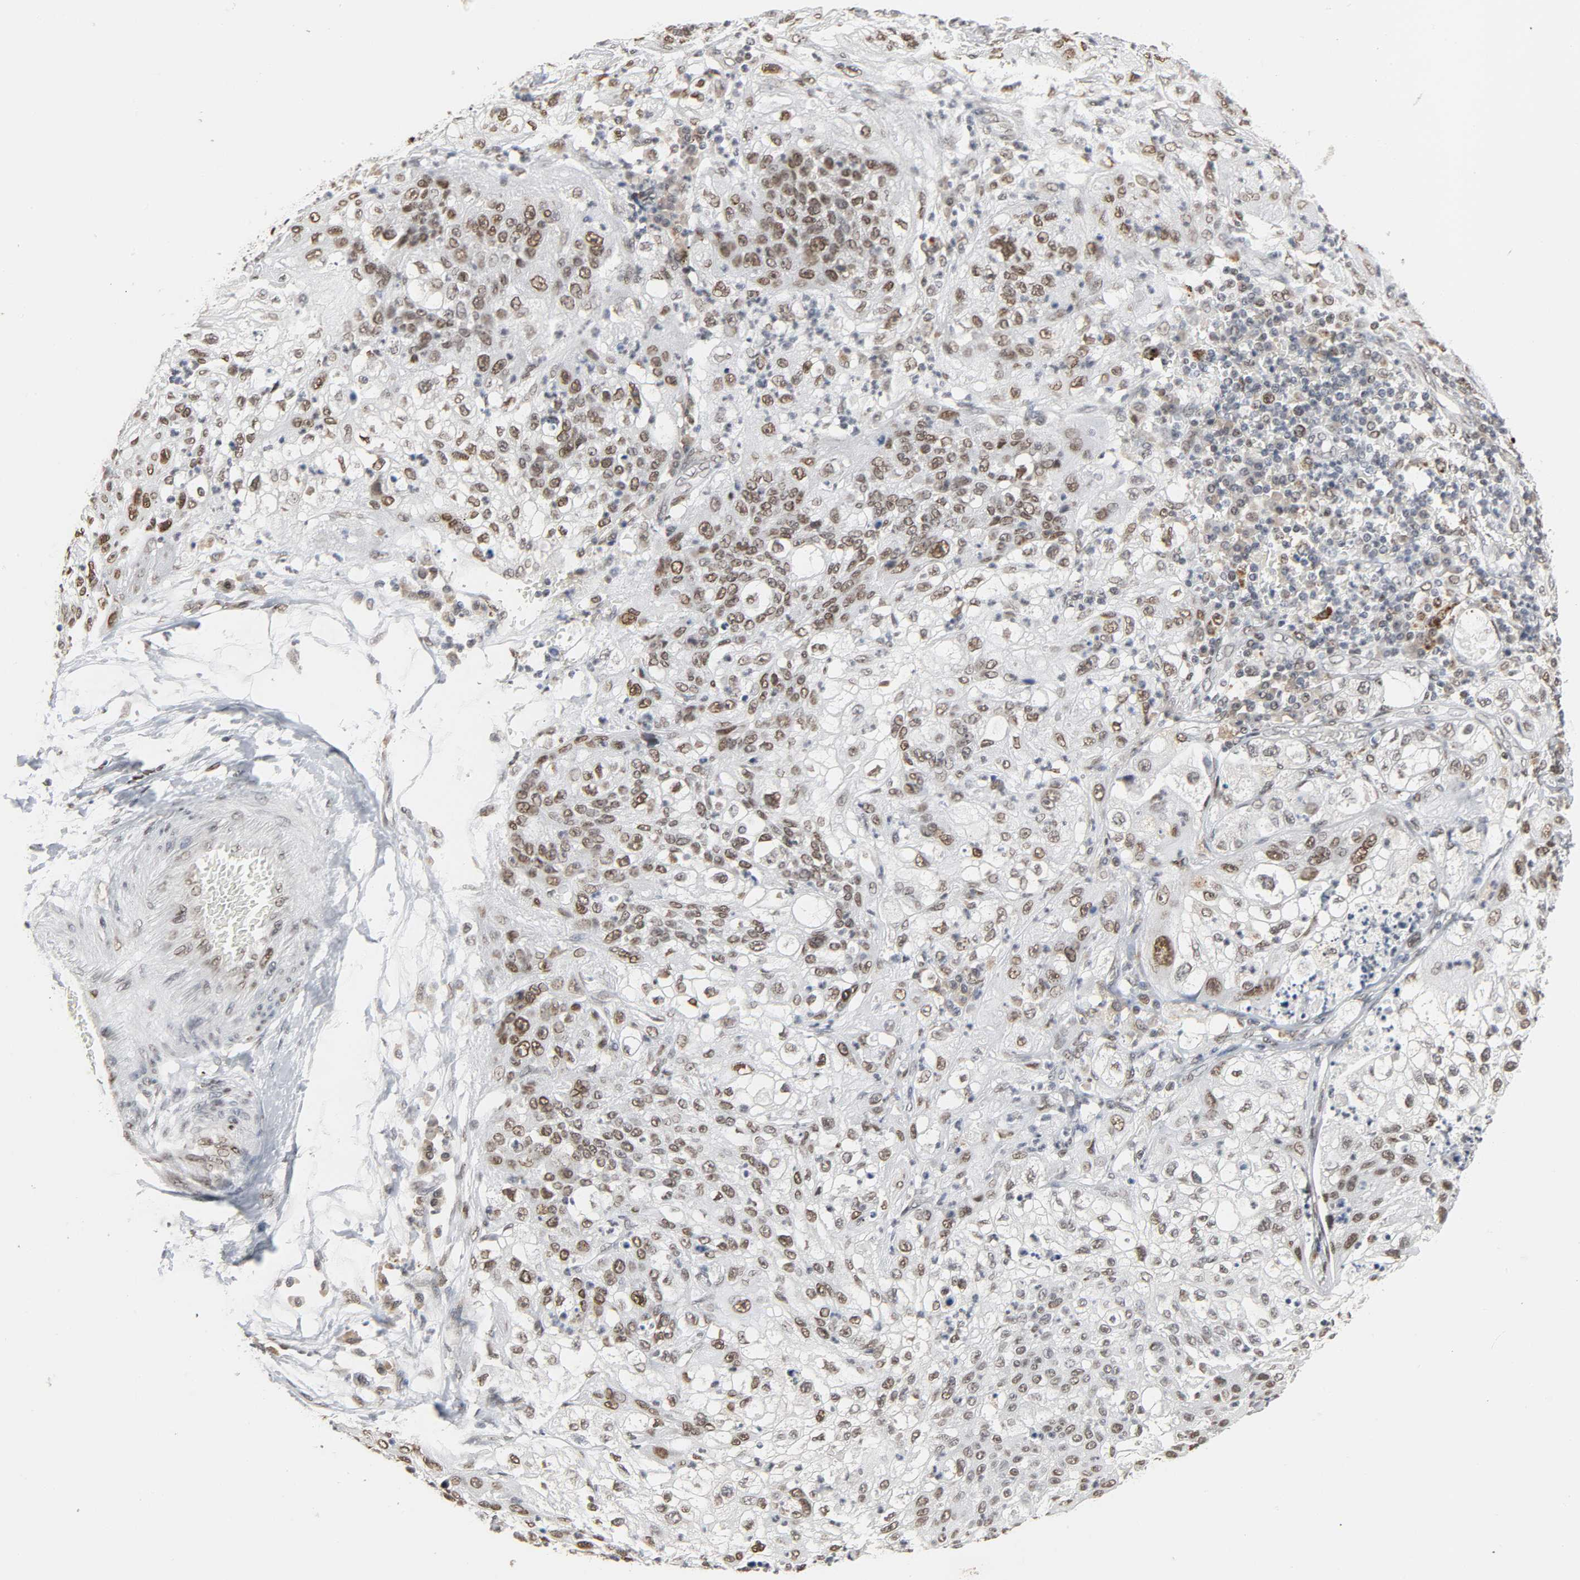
{"staining": {"intensity": "weak", "quantity": "25%-75%", "location": "nuclear"}, "tissue": "lung cancer", "cell_type": "Tumor cells", "image_type": "cancer", "snomed": [{"axis": "morphology", "description": "Inflammation, NOS"}, {"axis": "morphology", "description": "Squamous cell carcinoma, NOS"}, {"axis": "topography", "description": "Lymph node"}, {"axis": "topography", "description": "Soft tissue"}, {"axis": "topography", "description": "Lung"}], "caption": "Human squamous cell carcinoma (lung) stained with a brown dye exhibits weak nuclear positive staining in about 25%-75% of tumor cells.", "gene": "DAZAP1", "patient": {"sex": "male", "age": 66}}